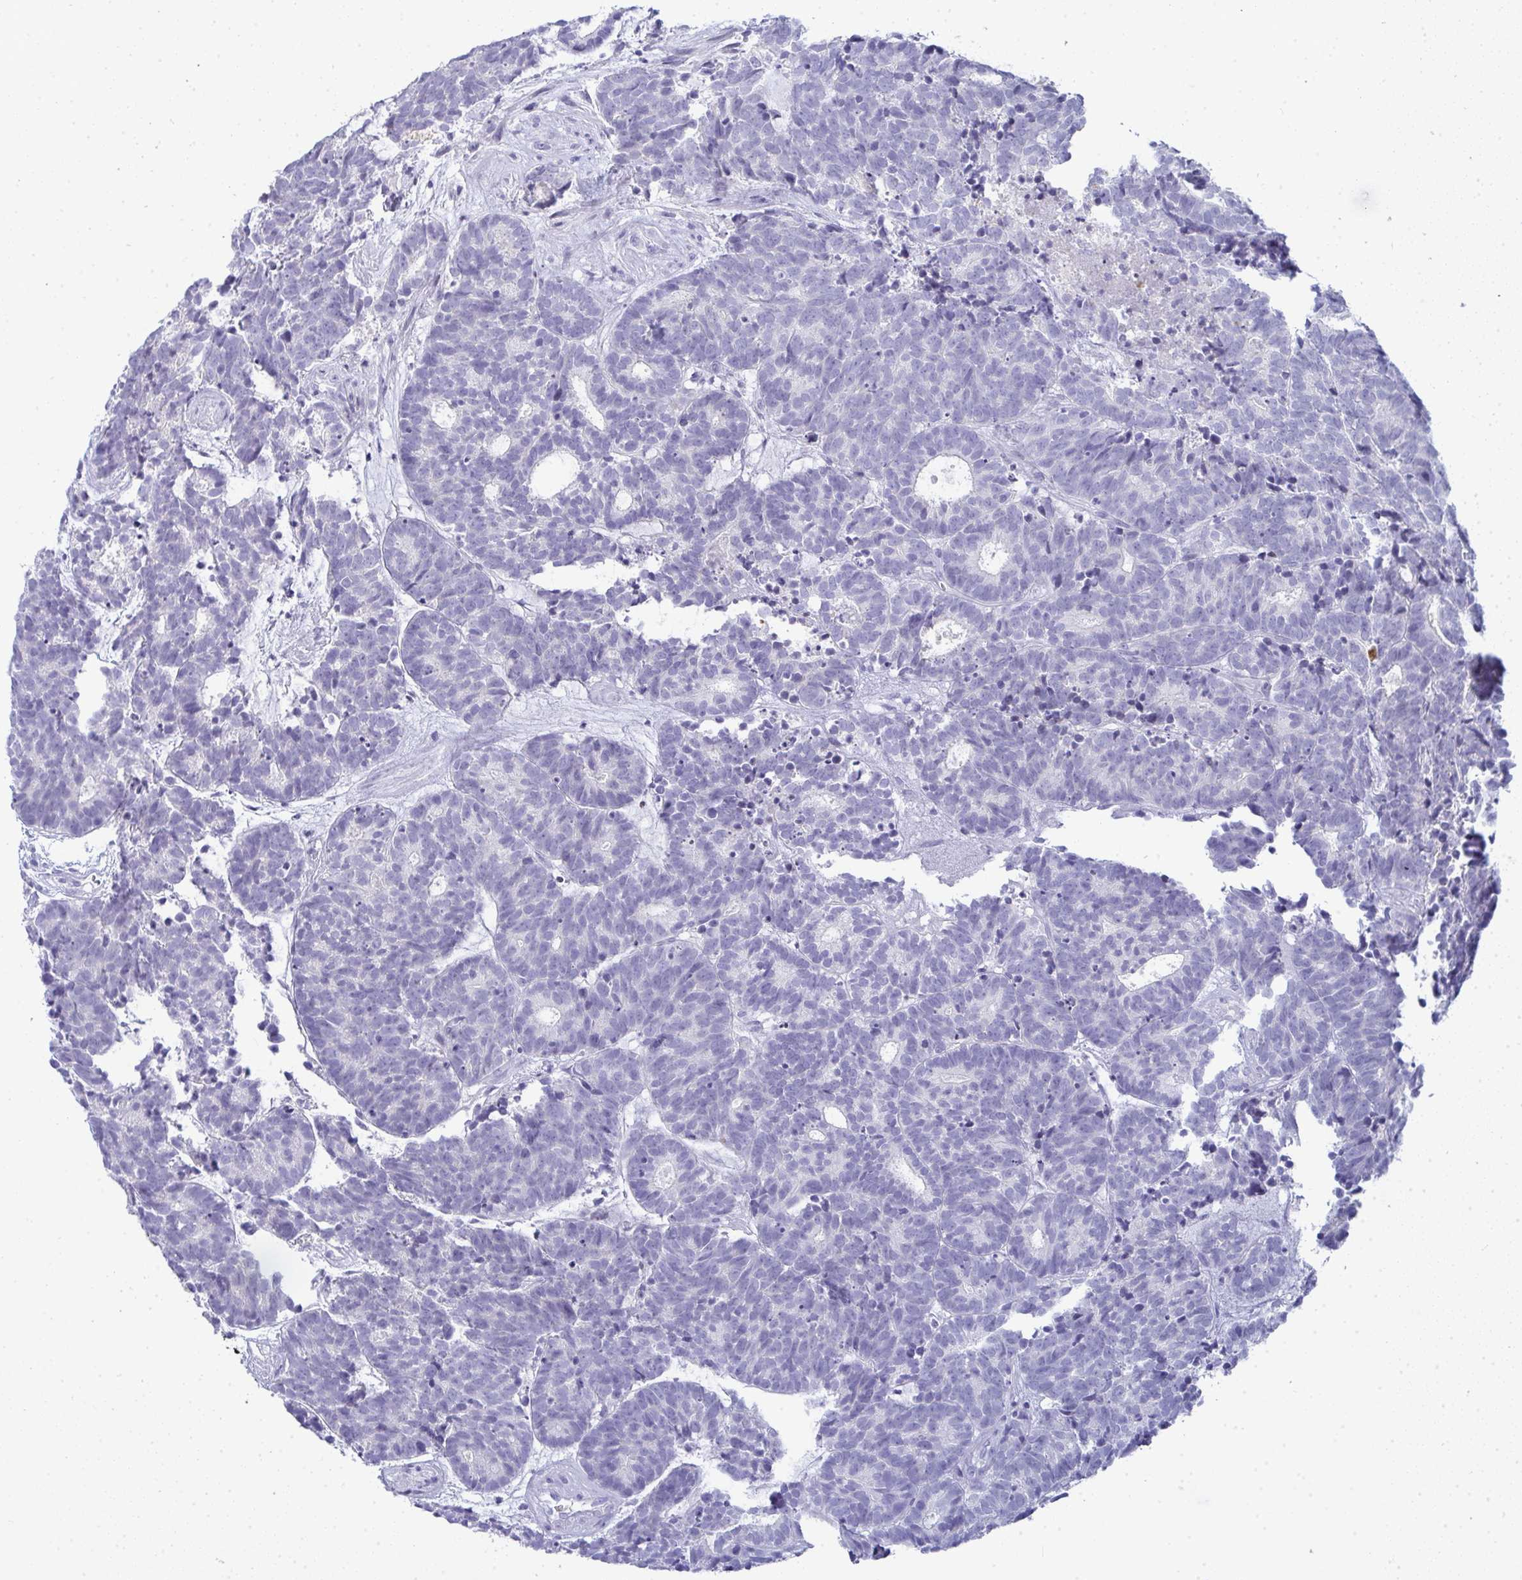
{"staining": {"intensity": "negative", "quantity": "none", "location": "none"}, "tissue": "head and neck cancer", "cell_type": "Tumor cells", "image_type": "cancer", "snomed": [{"axis": "morphology", "description": "Adenocarcinoma, NOS"}, {"axis": "topography", "description": "Head-Neck"}], "caption": "The immunohistochemistry histopathology image has no significant positivity in tumor cells of head and neck adenocarcinoma tissue.", "gene": "ZNF182", "patient": {"sex": "female", "age": 81}}